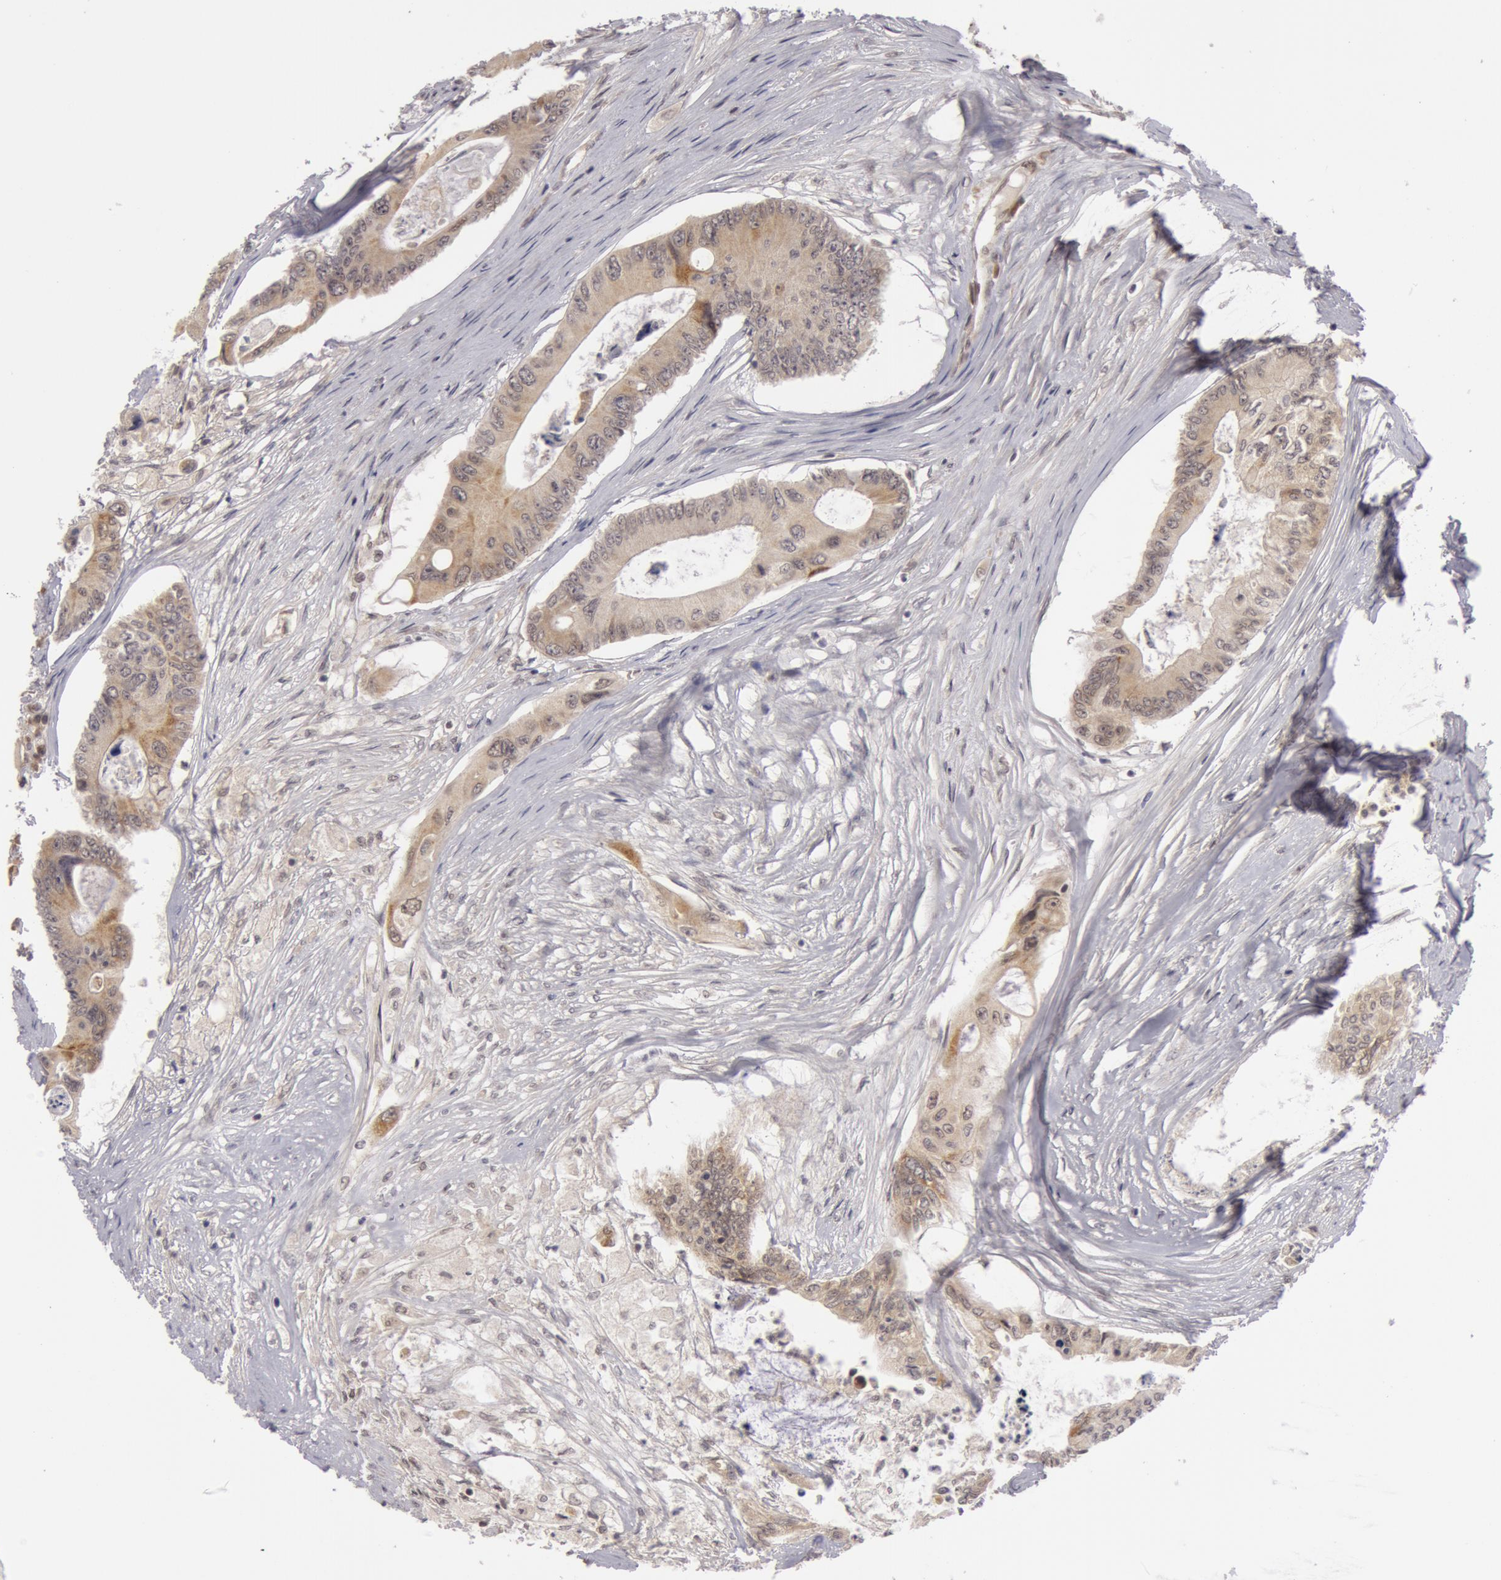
{"staining": {"intensity": "weak", "quantity": ">75%", "location": "cytoplasmic/membranous"}, "tissue": "colorectal cancer", "cell_type": "Tumor cells", "image_type": "cancer", "snomed": [{"axis": "morphology", "description": "Adenocarcinoma, NOS"}, {"axis": "topography", "description": "Colon"}], "caption": "IHC micrograph of neoplastic tissue: colorectal cancer (adenocarcinoma) stained using IHC reveals low levels of weak protein expression localized specifically in the cytoplasmic/membranous of tumor cells, appearing as a cytoplasmic/membranous brown color.", "gene": "SYTL4", "patient": {"sex": "male", "age": 65}}